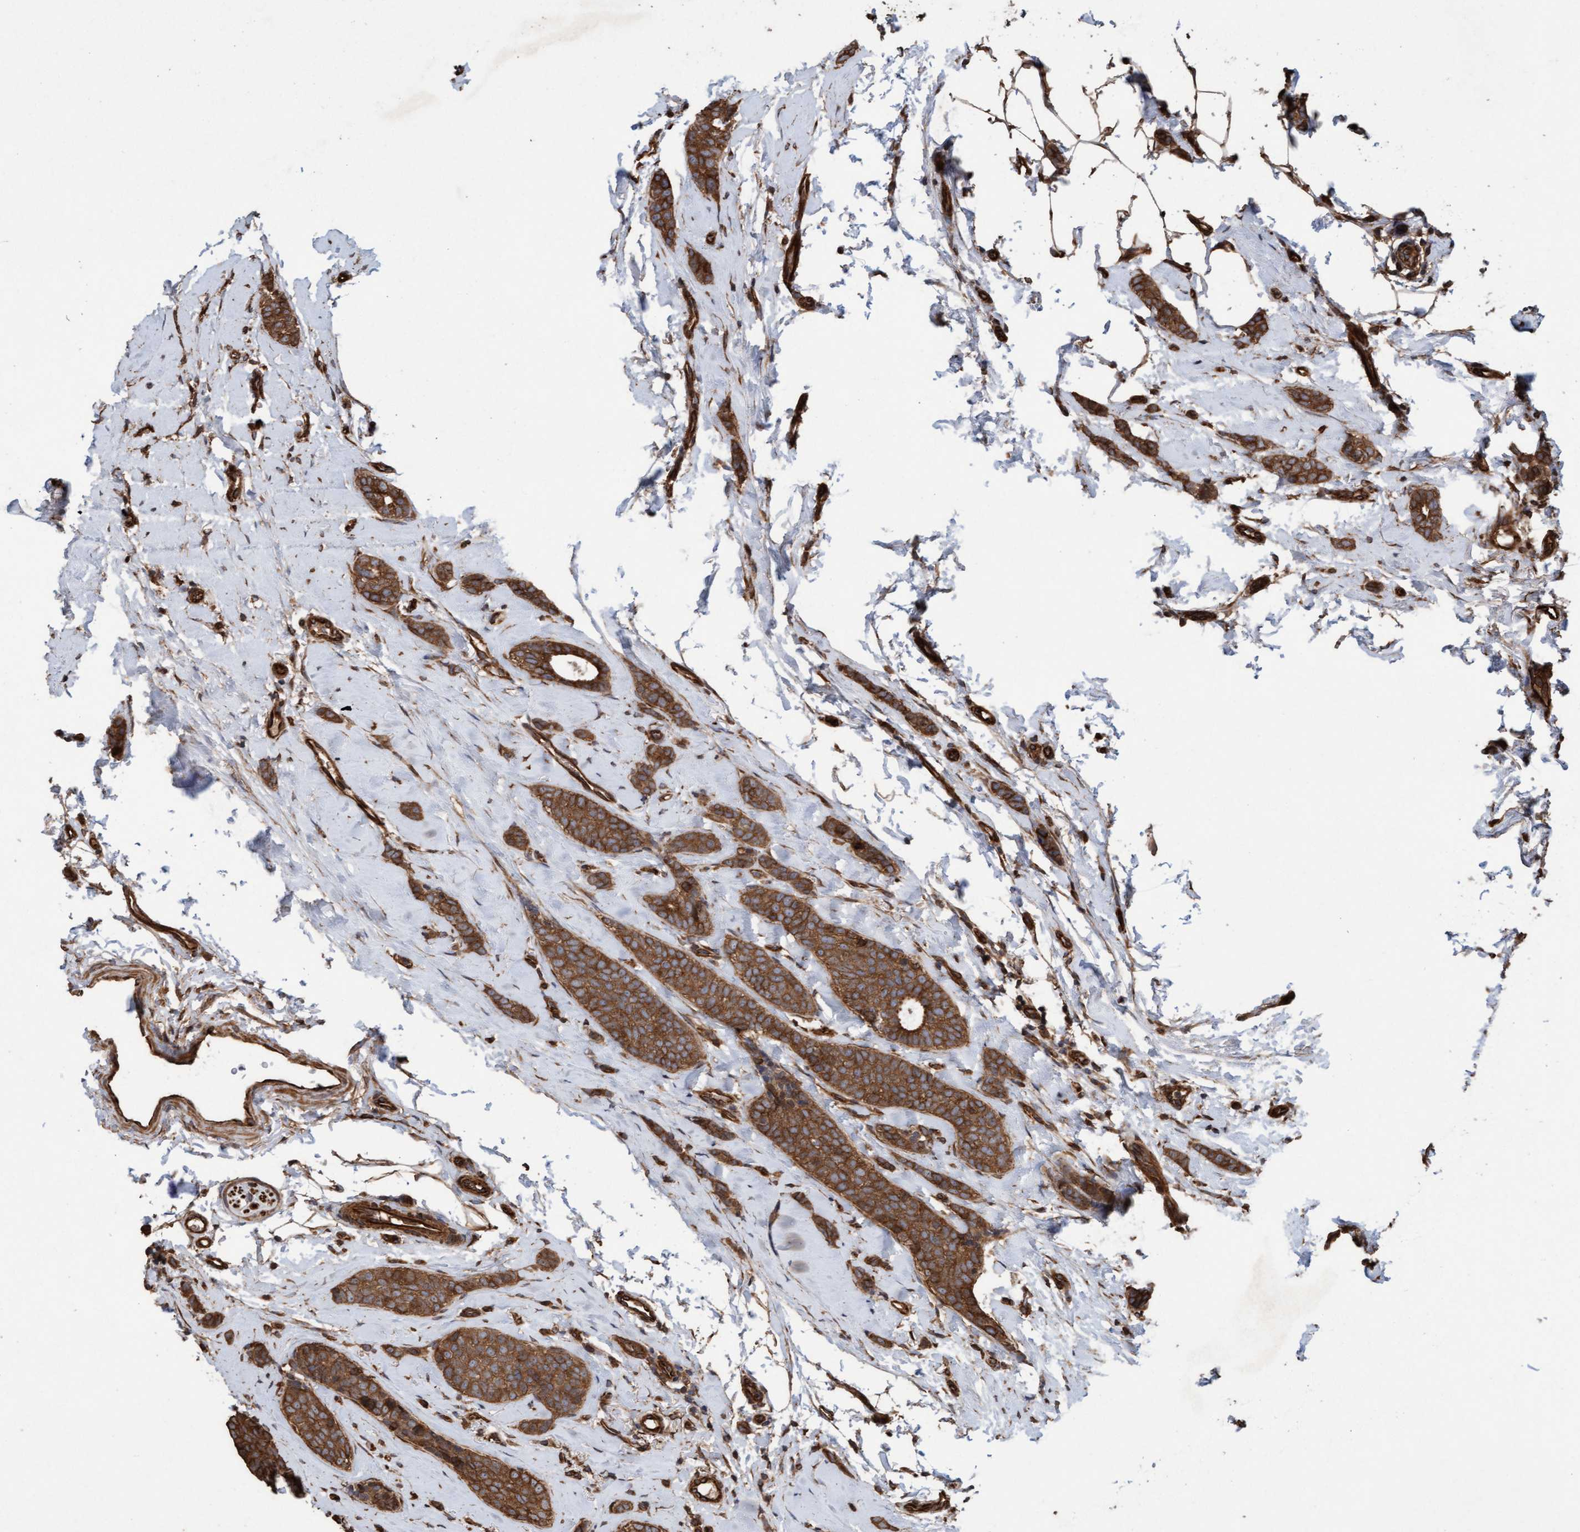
{"staining": {"intensity": "strong", "quantity": ">75%", "location": "cytoplasmic/membranous"}, "tissue": "breast cancer", "cell_type": "Tumor cells", "image_type": "cancer", "snomed": [{"axis": "morphology", "description": "Lobular carcinoma"}, {"axis": "topography", "description": "Skin"}, {"axis": "topography", "description": "Breast"}], "caption": "Breast cancer (lobular carcinoma) stained with a brown dye demonstrates strong cytoplasmic/membranous positive staining in approximately >75% of tumor cells.", "gene": "CDC42EP4", "patient": {"sex": "female", "age": 46}}